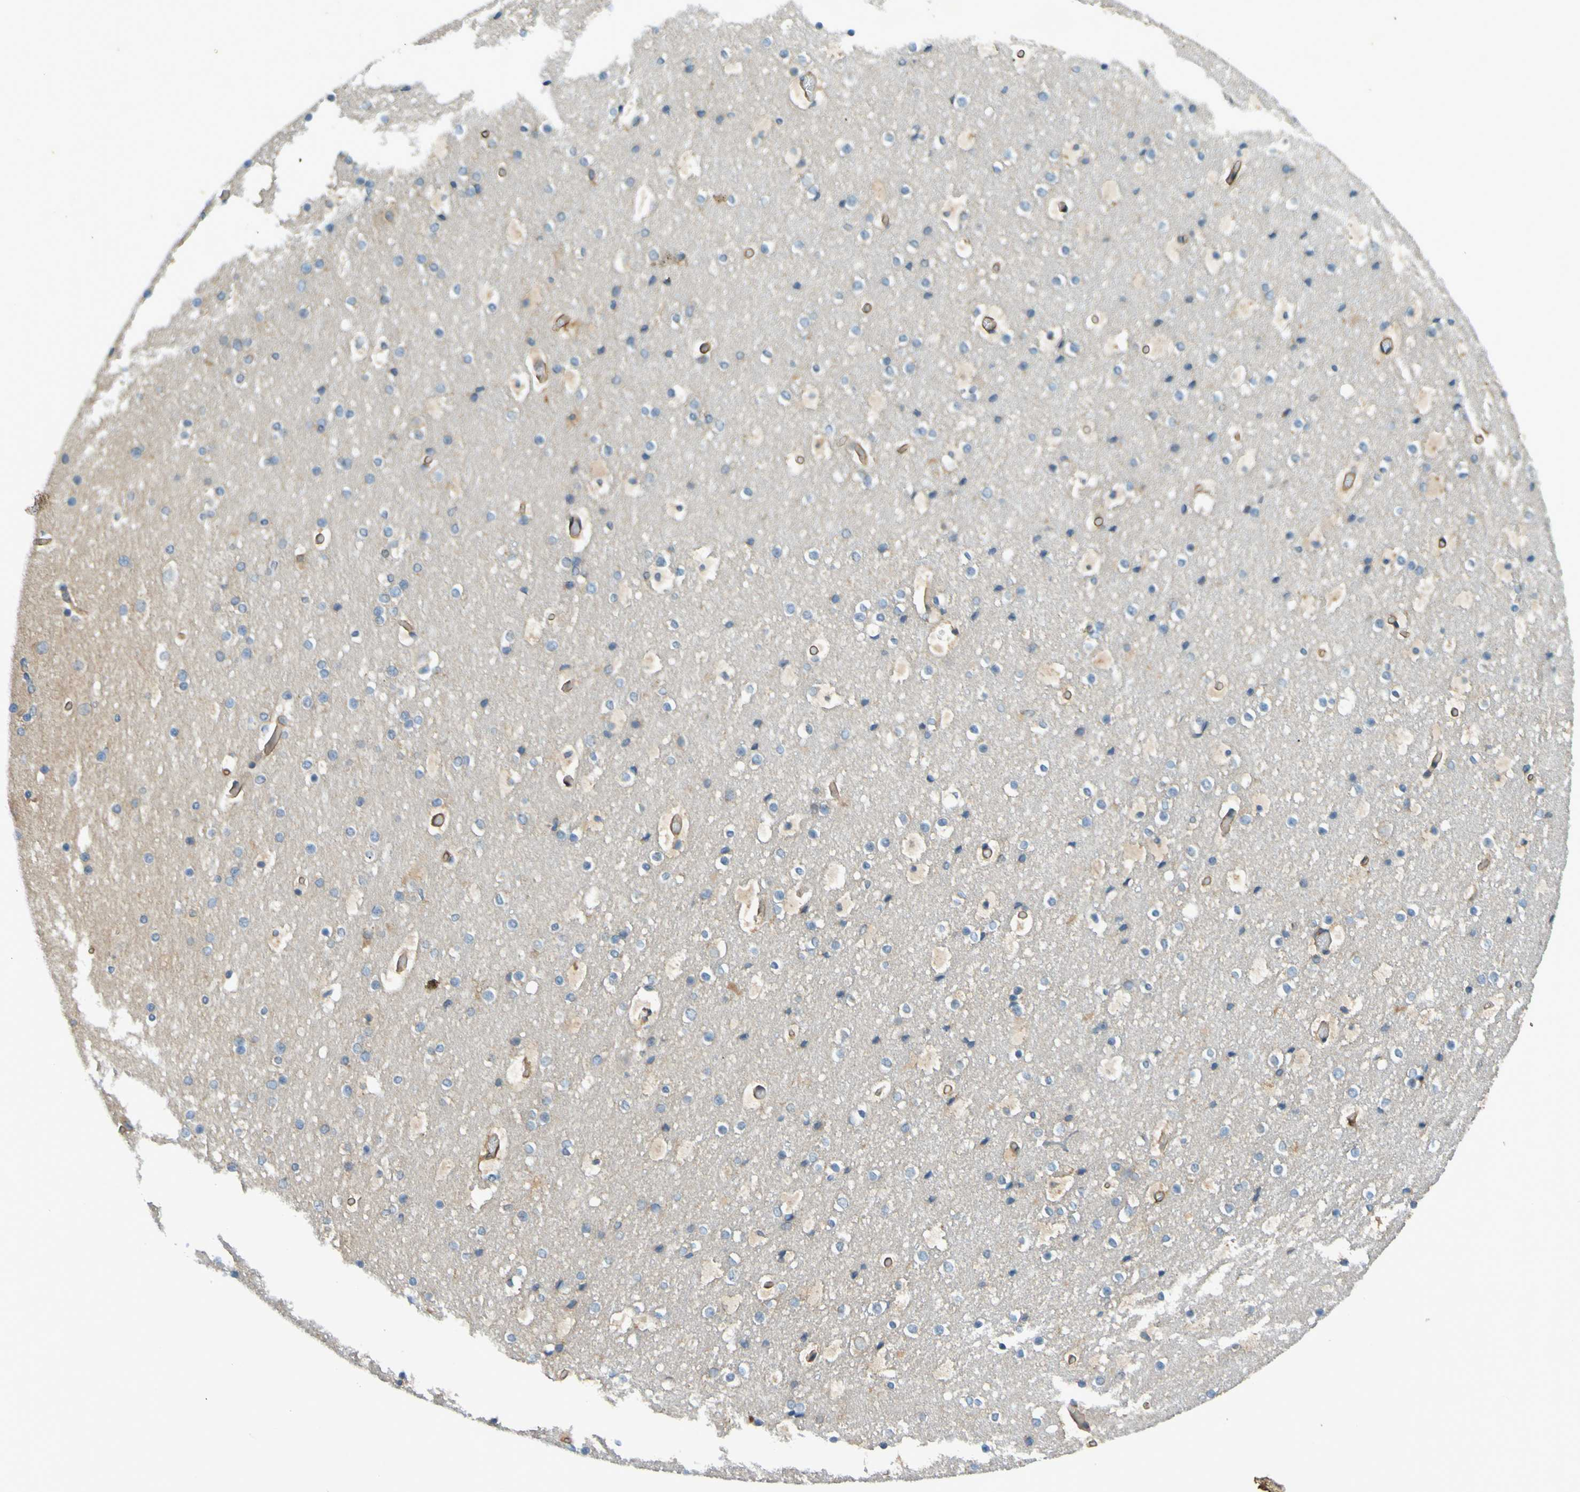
{"staining": {"intensity": "moderate", "quantity": "25%-75%", "location": "cytoplasmic/membranous"}, "tissue": "cerebral cortex", "cell_type": "Endothelial cells", "image_type": "normal", "snomed": [{"axis": "morphology", "description": "Normal tissue, NOS"}, {"axis": "topography", "description": "Cerebral cortex"}], "caption": "Protein expression analysis of normal human cerebral cortex reveals moderate cytoplasmic/membranous positivity in approximately 25%-75% of endothelial cells. Immunohistochemistry stains the protein in brown and the nuclei are stained blue.", "gene": "DNAJC4", "patient": {"sex": "male", "age": 57}}